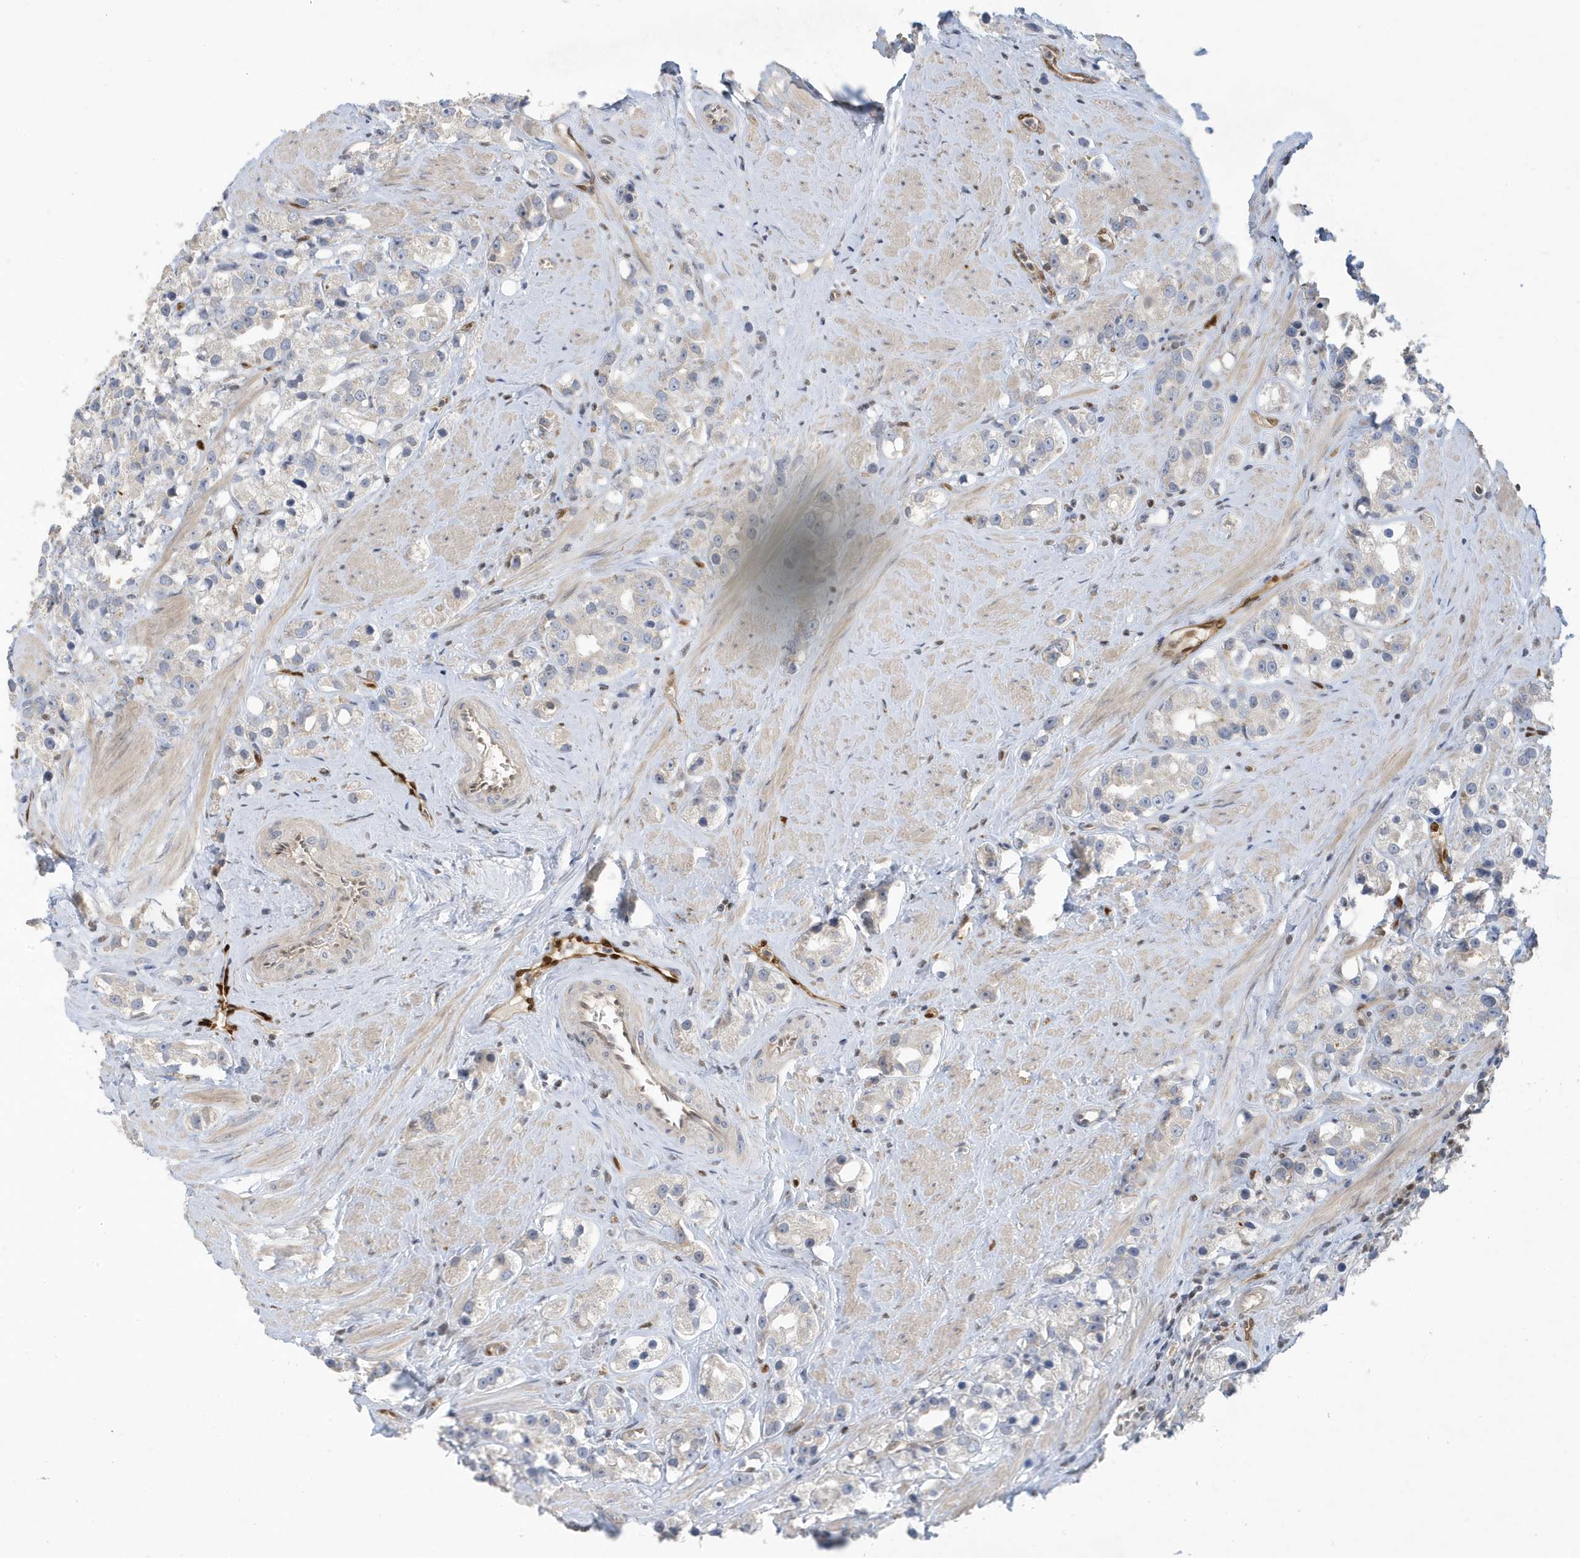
{"staining": {"intensity": "negative", "quantity": "none", "location": "none"}, "tissue": "prostate cancer", "cell_type": "Tumor cells", "image_type": "cancer", "snomed": [{"axis": "morphology", "description": "Adenocarcinoma, NOS"}, {"axis": "topography", "description": "Prostate"}], "caption": "DAB immunohistochemical staining of prostate cancer (adenocarcinoma) displays no significant expression in tumor cells.", "gene": "NCOA7", "patient": {"sex": "male", "age": 79}}